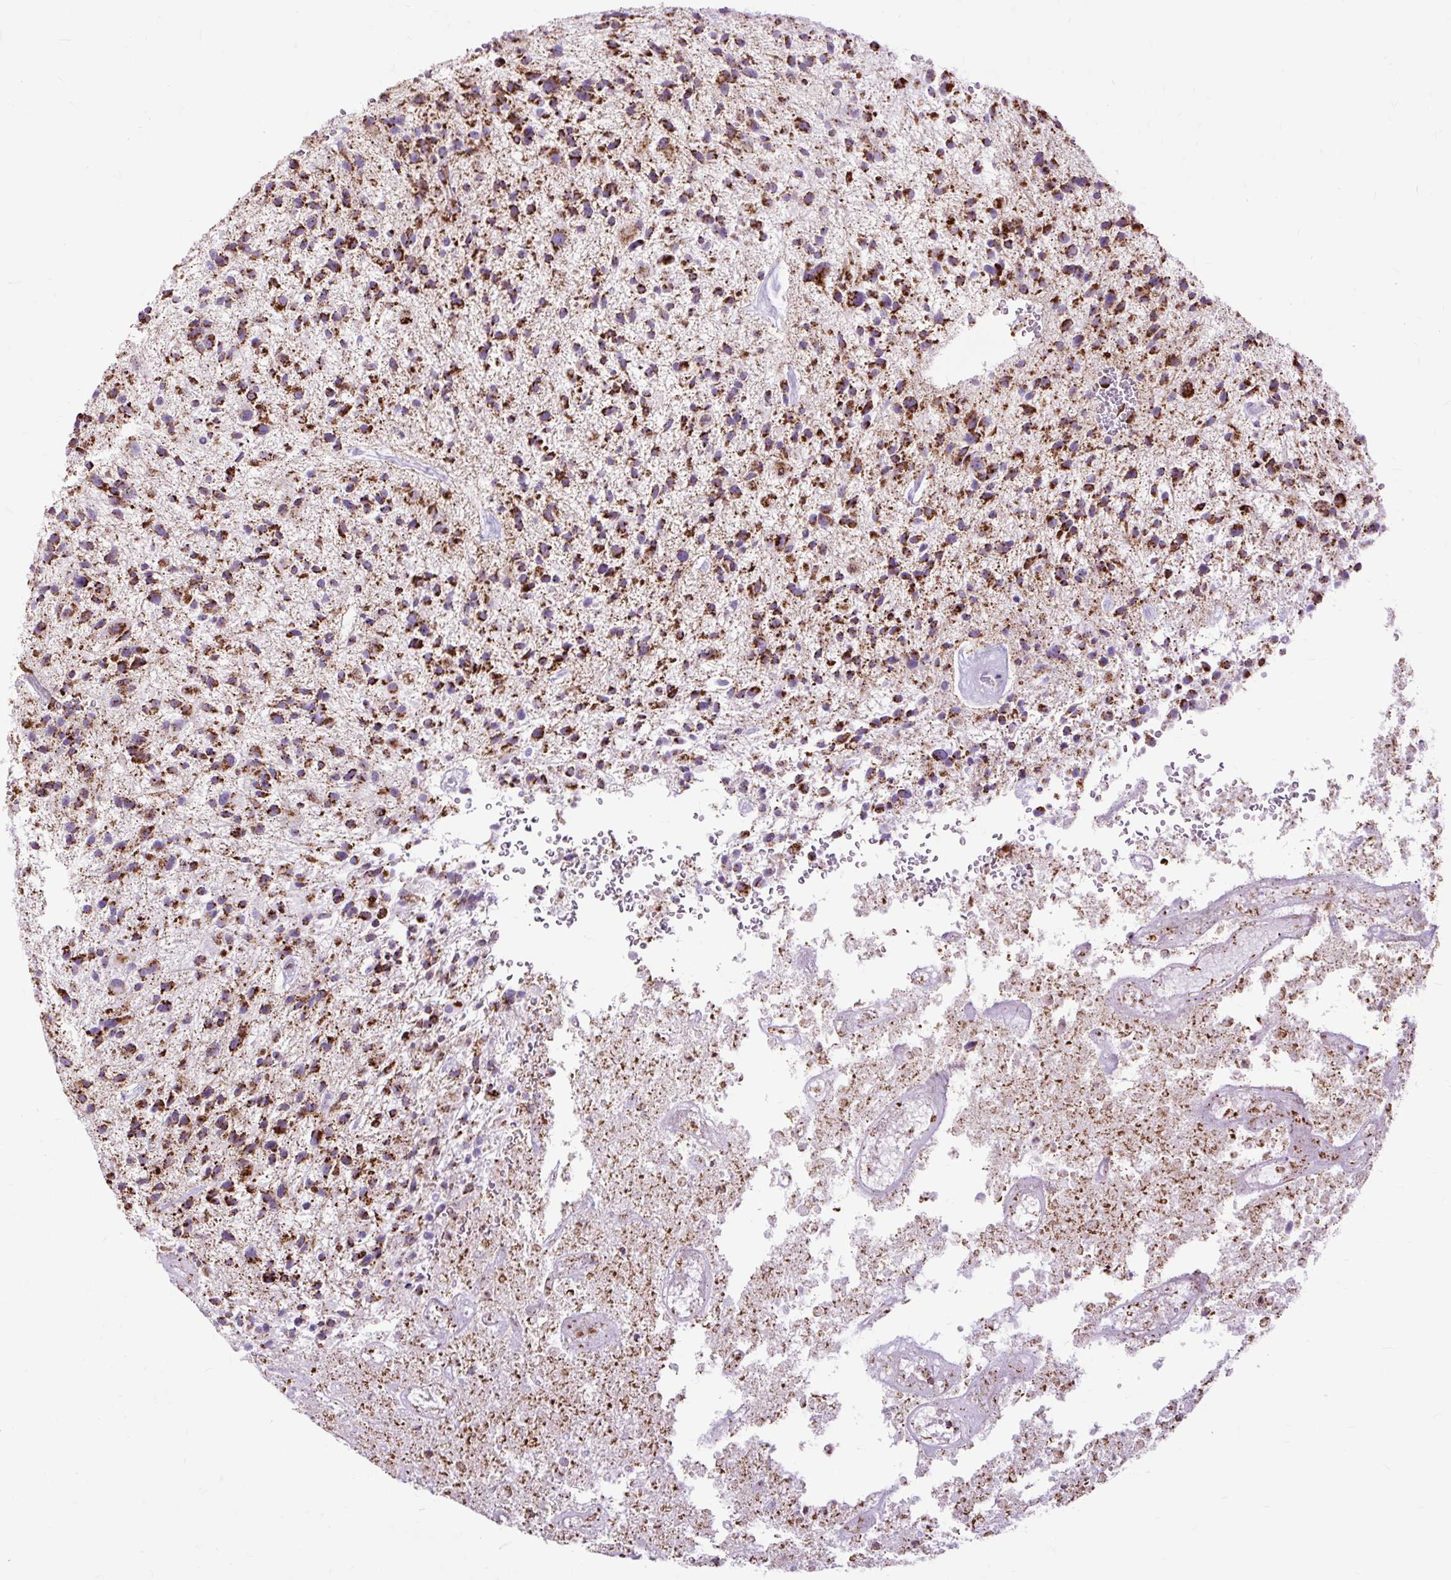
{"staining": {"intensity": "strong", "quantity": ">75%", "location": "cytoplasmic/membranous"}, "tissue": "glioma", "cell_type": "Tumor cells", "image_type": "cancer", "snomed": [{"axis": "morphology", "description": "Glioma, malignant, High grade"}, {"axis": "topography", "description": "Brain"}], "caption": "Protein staining of high-grade glioma (malignant) tissue exhibits strong cytoplasmic/membranous positivity in approximately >75% of tumor cells.", "gene": "DLAT", "patient": {"sex": "male", "age": 47}}